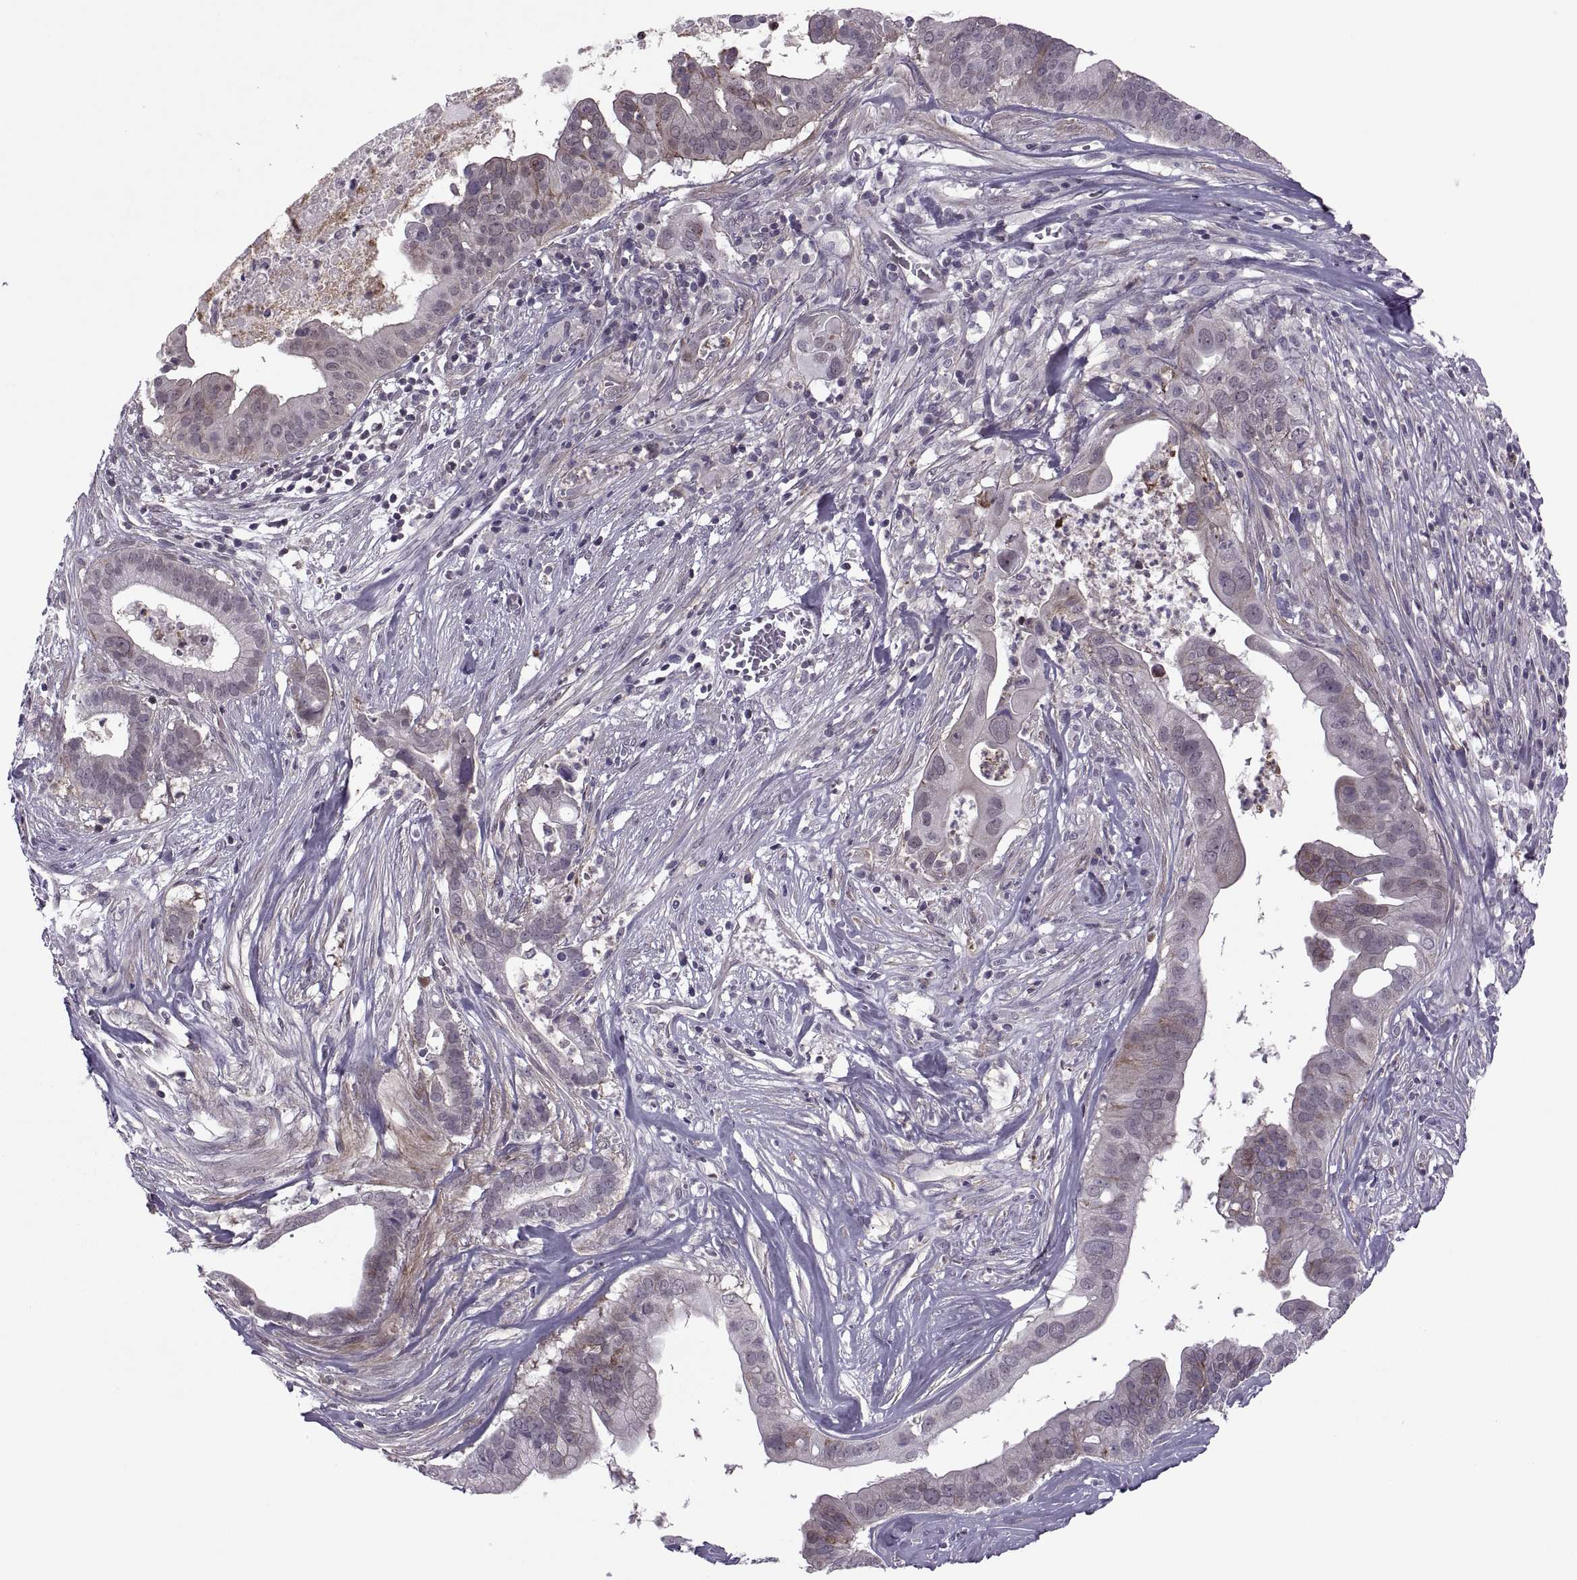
{"staining": {"intensity": "moderate", "quantity": "<25%", "location": "cytoplasmic/membranous"}, "tissue": "pancreatic cancer", "cell_type": "Tumor cells", "image_type": "cancer", "snomed": [{"axis": "morphology", "description": "Adenocarcinoma, NOS"}, {"axis": "topography", "description": "Pancreas"}], "caption": "Approximately <25% of tumor cells in pancreatic cancer exhibit moderate cytoplasmic/membranous protein staining as visualized by brown immunohistochemical staining.", "gene": "ODF3", "patient": {"sex": "male", "age": 61}}